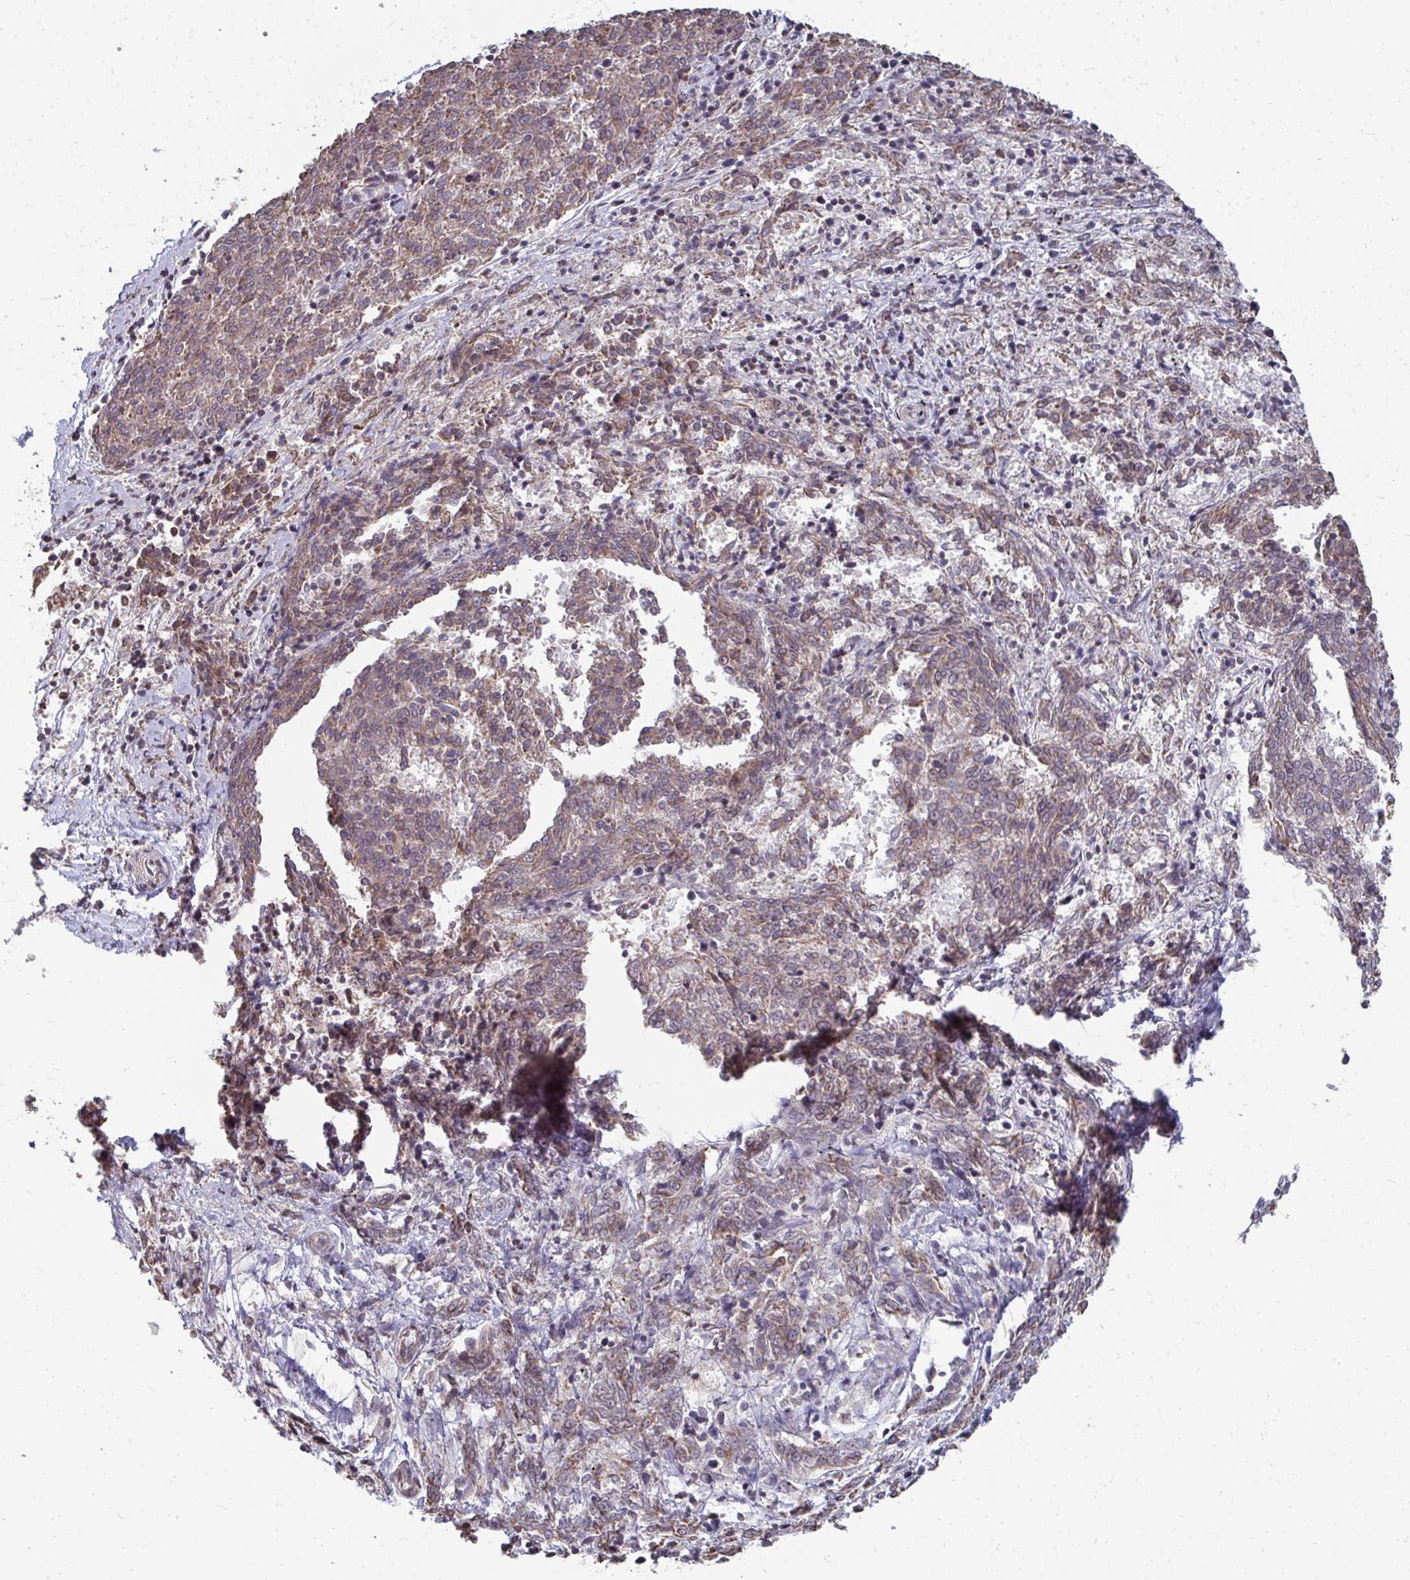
{"staining": {"intensity": "weak", "quantity": ">75%", "location": "cytoplasmic/membranous"}, "tissue": "melanoma", "cell_type": "Tumor cells", "image_type": "cancer", "snomed": [{"axis": "morphology", "description": "Malignant melanoma, NOS"}, {"axis": "topography", "description": "Skin"}], "caption": "High-magnification brightfield microscopy of melanoma stained with DAB (3,3'-diaminobenzidine) (brown) and counterstained with hematoxylin (blue). tumor cells exhibit weak cytoplasmic/membranous expression is appreciated in approximately>75% of cells.", "gene": "DNAJA2", "patient": {"sex": "female", "age": 72}}